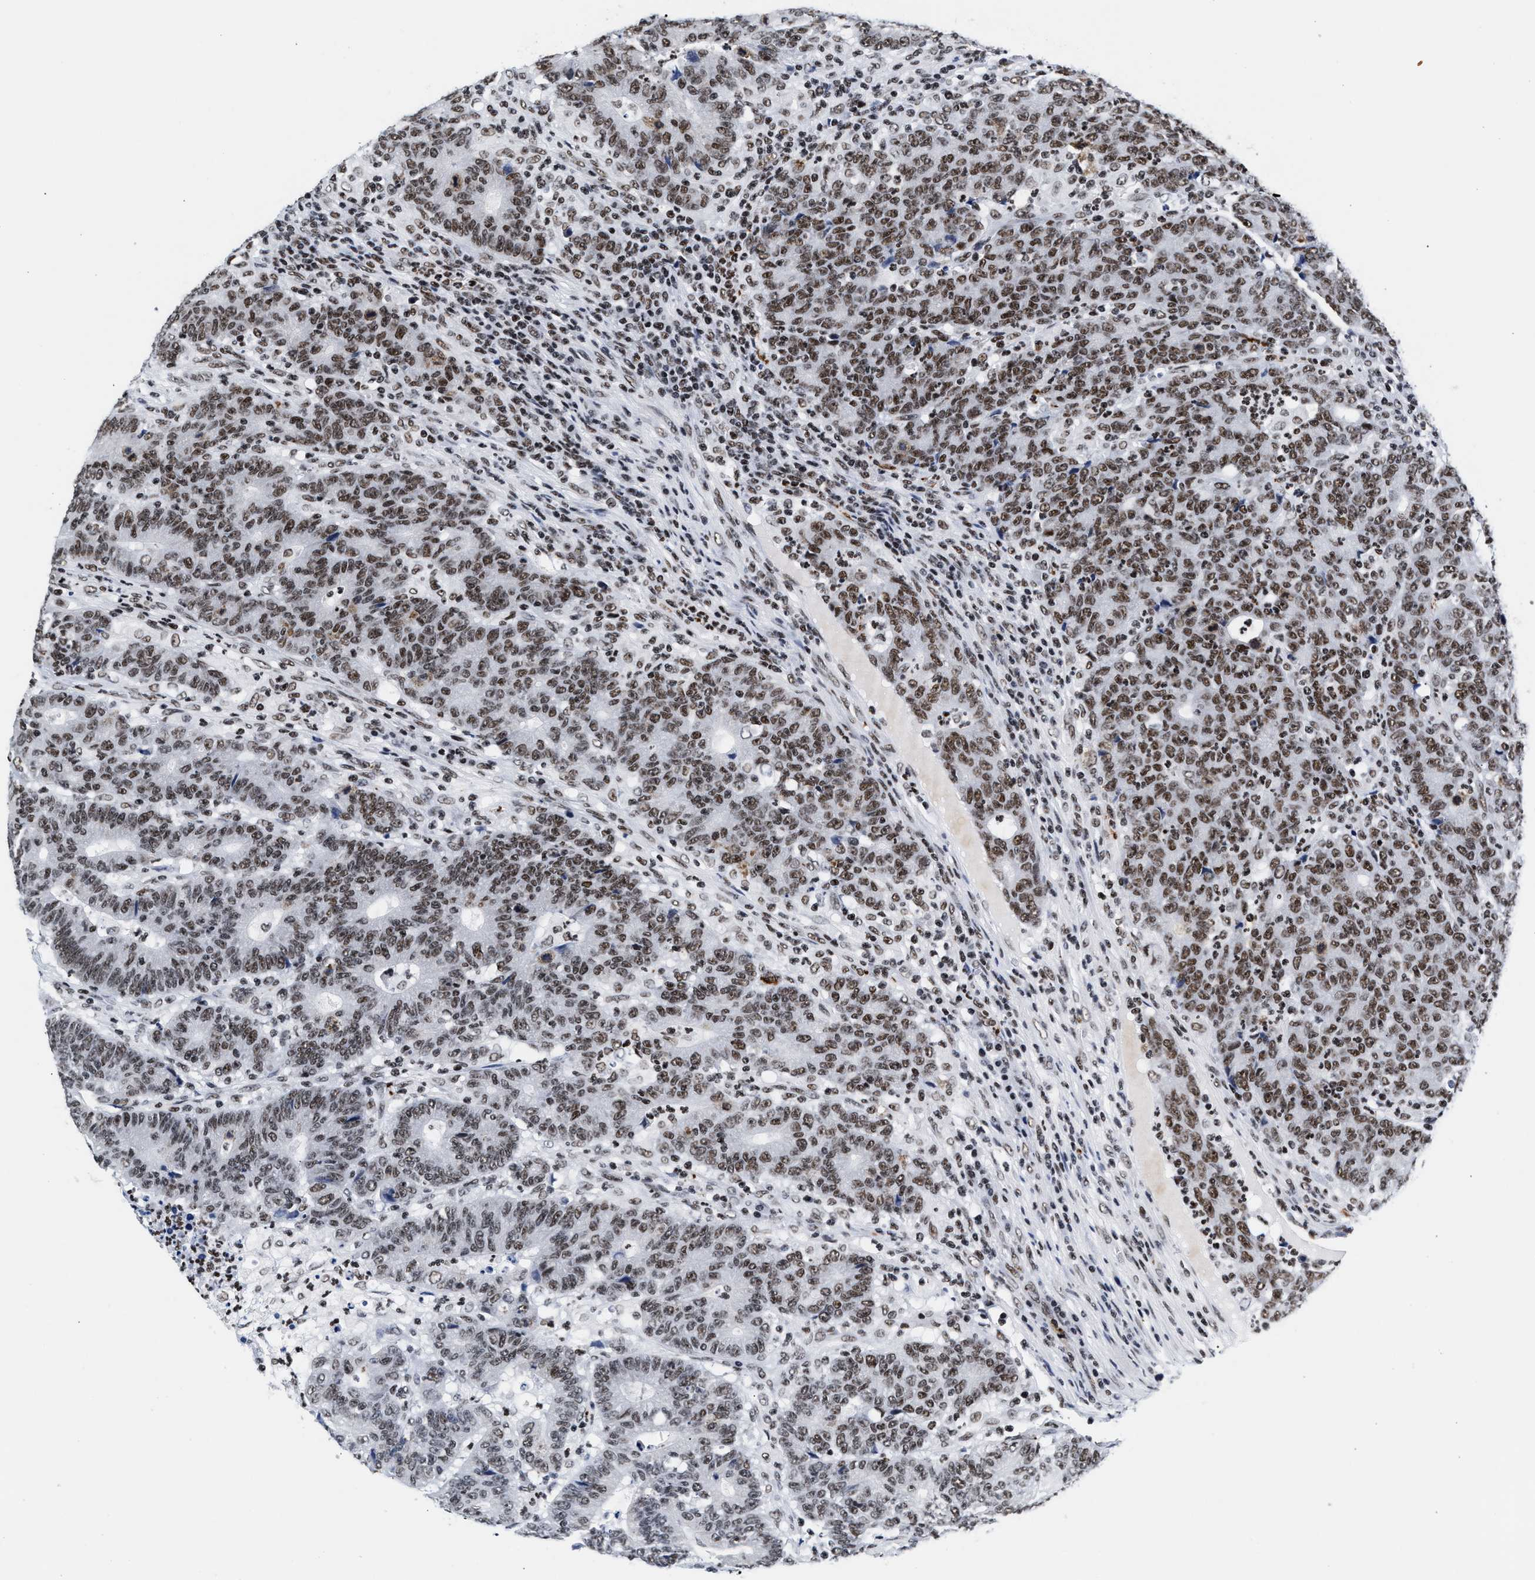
{"staining": {"intensity": "moderate", "quantity": ">75%", "location": "nuclear"}, "tissue": "colorectal cancer", "cell_type": "Tumor cells", "image_type": "cancer", "snomed": [{"axis": "morphology", "description": "Normal tissue, NOS"}, {"axis": "morphology", "description": "Adenocarcinoma, NOS"}, {"axis": "topography", "description": "Colon"}], "caption": "Colorectal cancer tissue displays moderate nuclear expression in about >75% of tumor cells, visualized by immunohistochemistry.", "gene": "RAD21", "patient": {"sex": "female", "age": 75}}